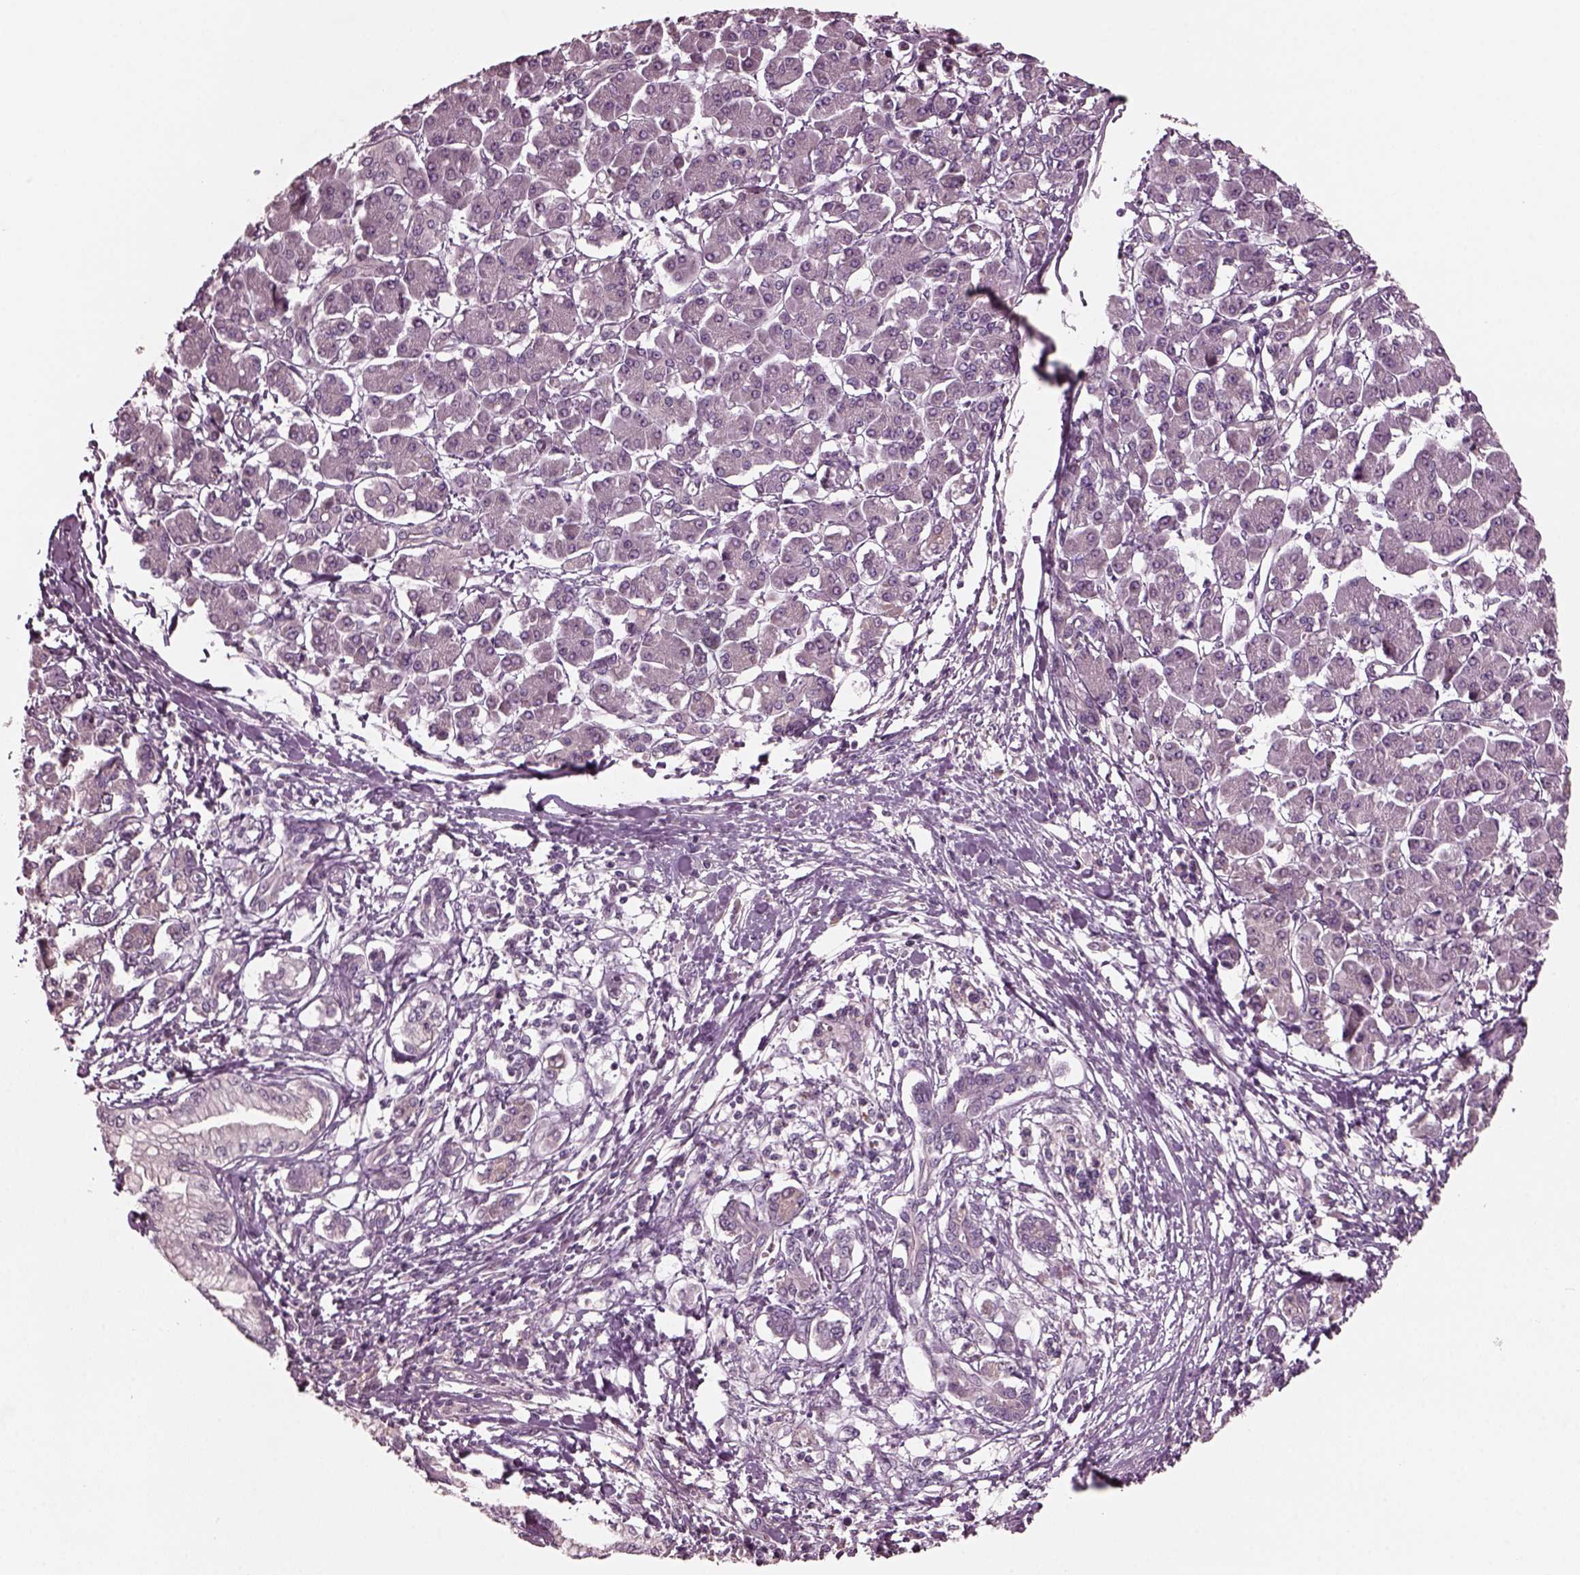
{"staining": {"intensity": "negative", "quantity": "none", "location": "none"}, "tissue": "pancreatic cancer", "cell_type": "Tumor cells", "image_type": "cancer", "snomed": [{"axis": "morphology", "description": "Adenocarcinoma, NOS"}, {"axis": "topography", "description": "Pancreas"}], "caption": "Human pancreatic cancer stained for a protein using IHC reveals no expression in tumor cells.", "gene": "PORCN", "patient": {"sex": "female", "age": 68}}